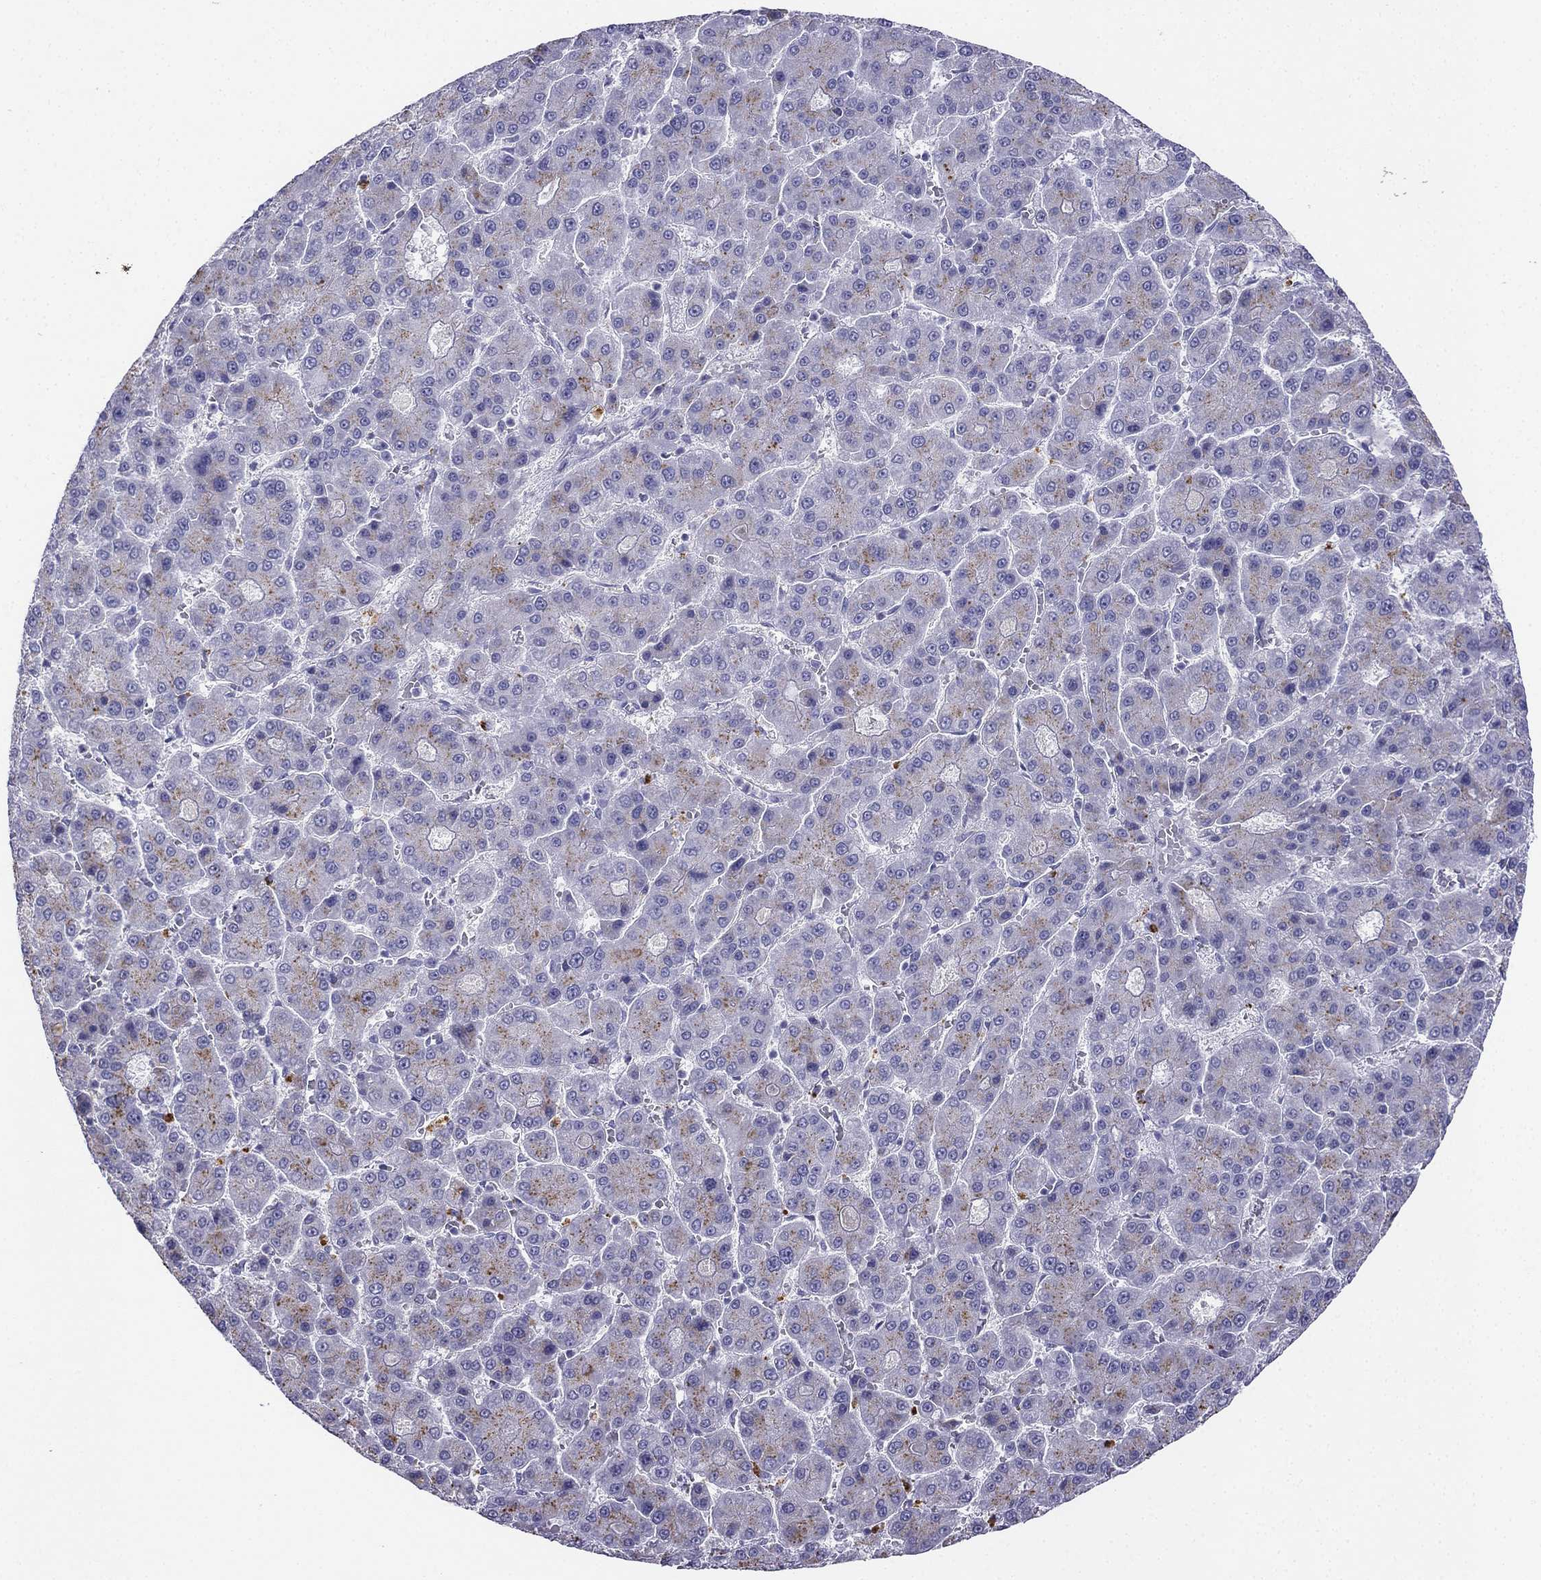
{"staining": {"intensity": "negative", "quantity": "none", "location": "none"}, "tissue": "liver cancer", "cell_type": "Tumor cells", "image_type": "cancer", "snomed": [{"axis": "morphology", "description": "Carcinoma, Hepatocellular, NOS"}, {"axis": "topography", "description": "Liver"}], "caption": "This is an immunohistochemistry micrograph of human hepatocellular carcinoma (liver). There is no staining in tumor cells.", "gene": "ALOXE3", "patient": {"sex": "male", "age": 70}}